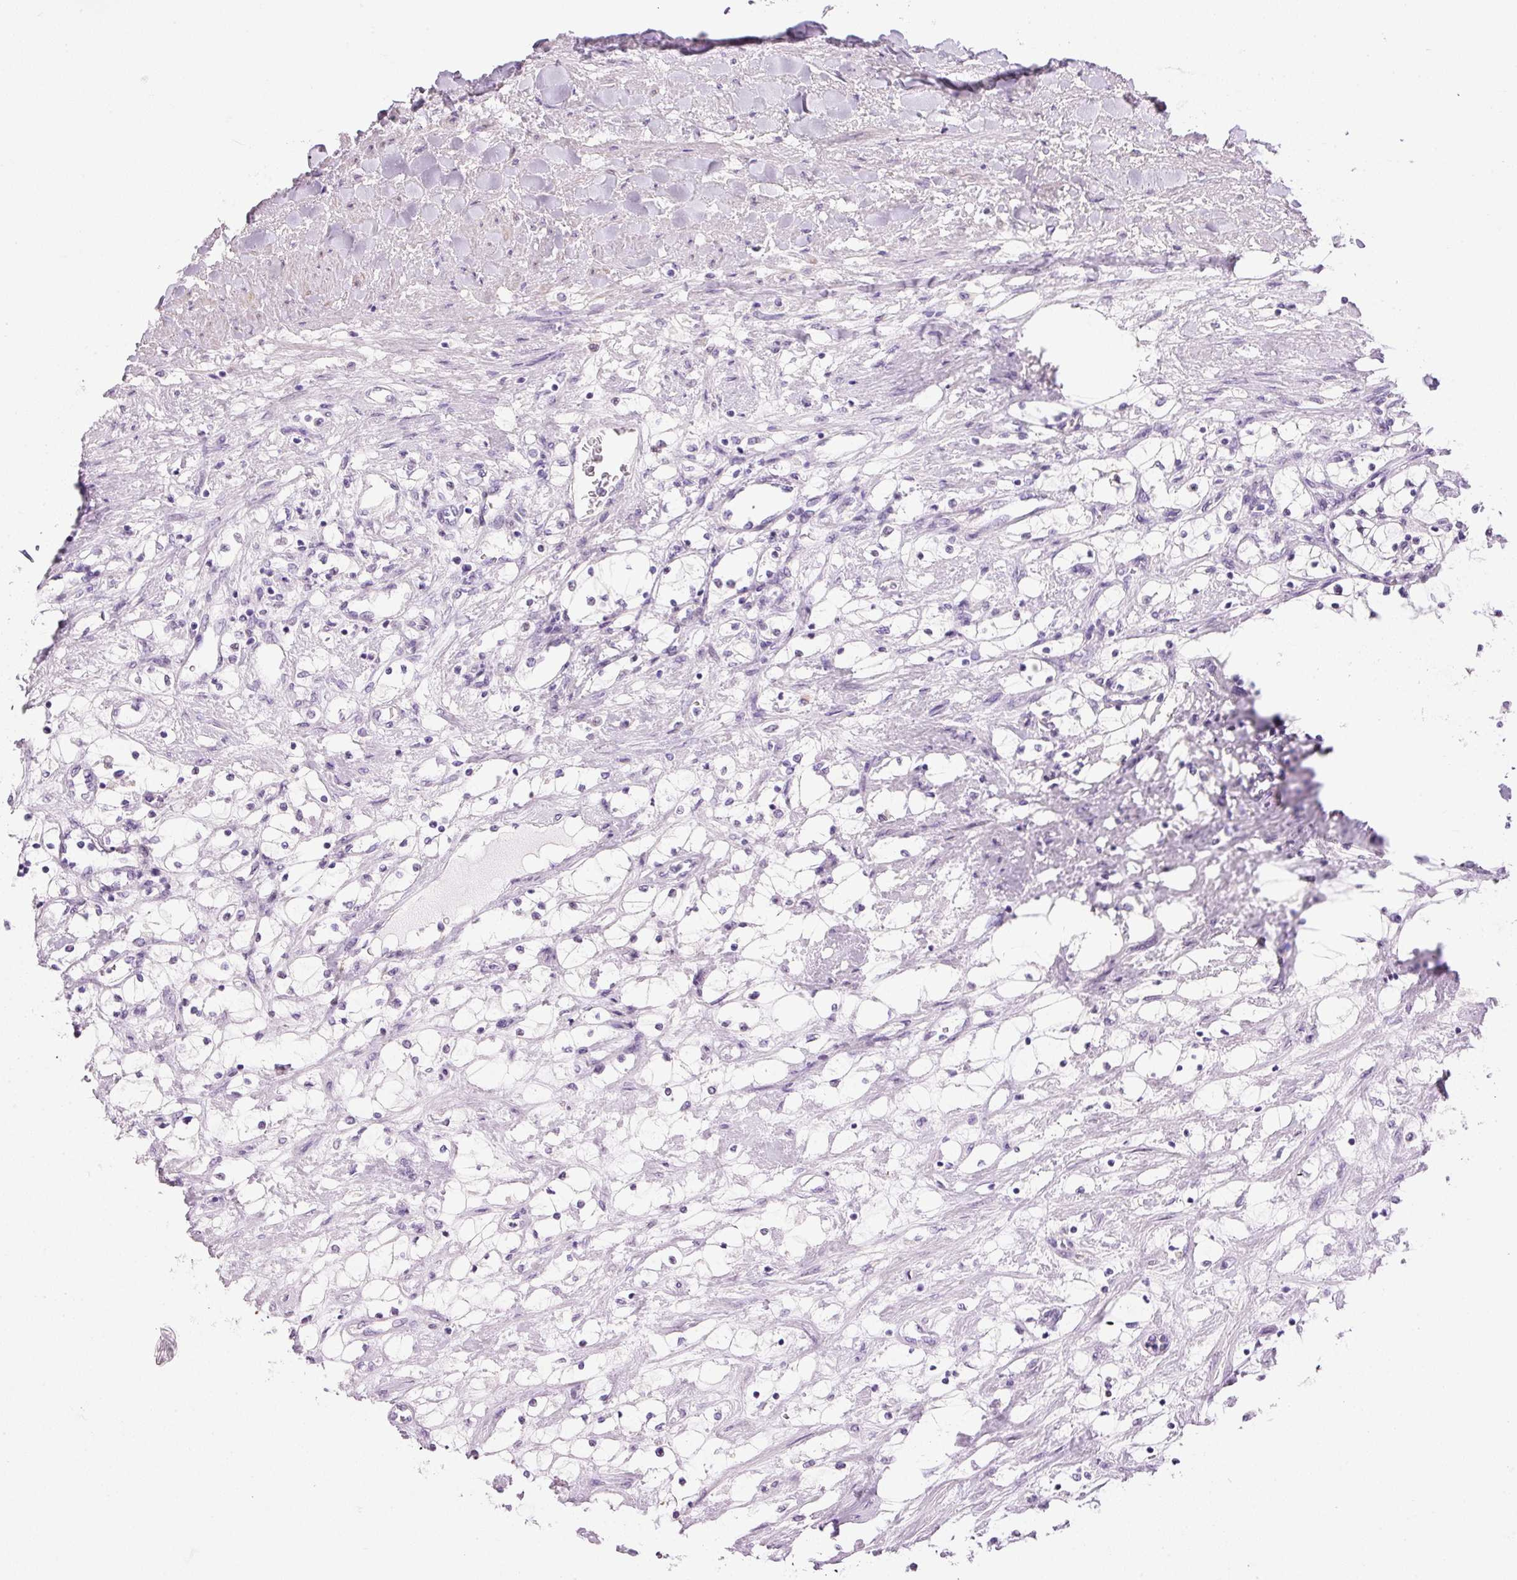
{"staining": {"intensity": "negative", "quantity": "none", "location": "none"}, "tissue": "renal cancer", "cell_type": "Tumor cells", "image_type": "cancer", "snomed": [{"axis": "morphology", "description": "Adenocarcinoma, NOS"}, {"axis": "topography", "description": "Kidney"}], "caption": "Immunohistochemistry (IHC) histopathology image of neoplastic tissue: human renal cancer stained with DAB shows no significant protein staining in tumor cells. The staining was performed using DAB (3,3'-diaminobenzidine) to visualize the protein expression in brown, while the nuclei were stained in blue with hematoxylin (Magnification: 20x).", "gene": "SRC", "patient": {"sex": "male", "age": 68}}